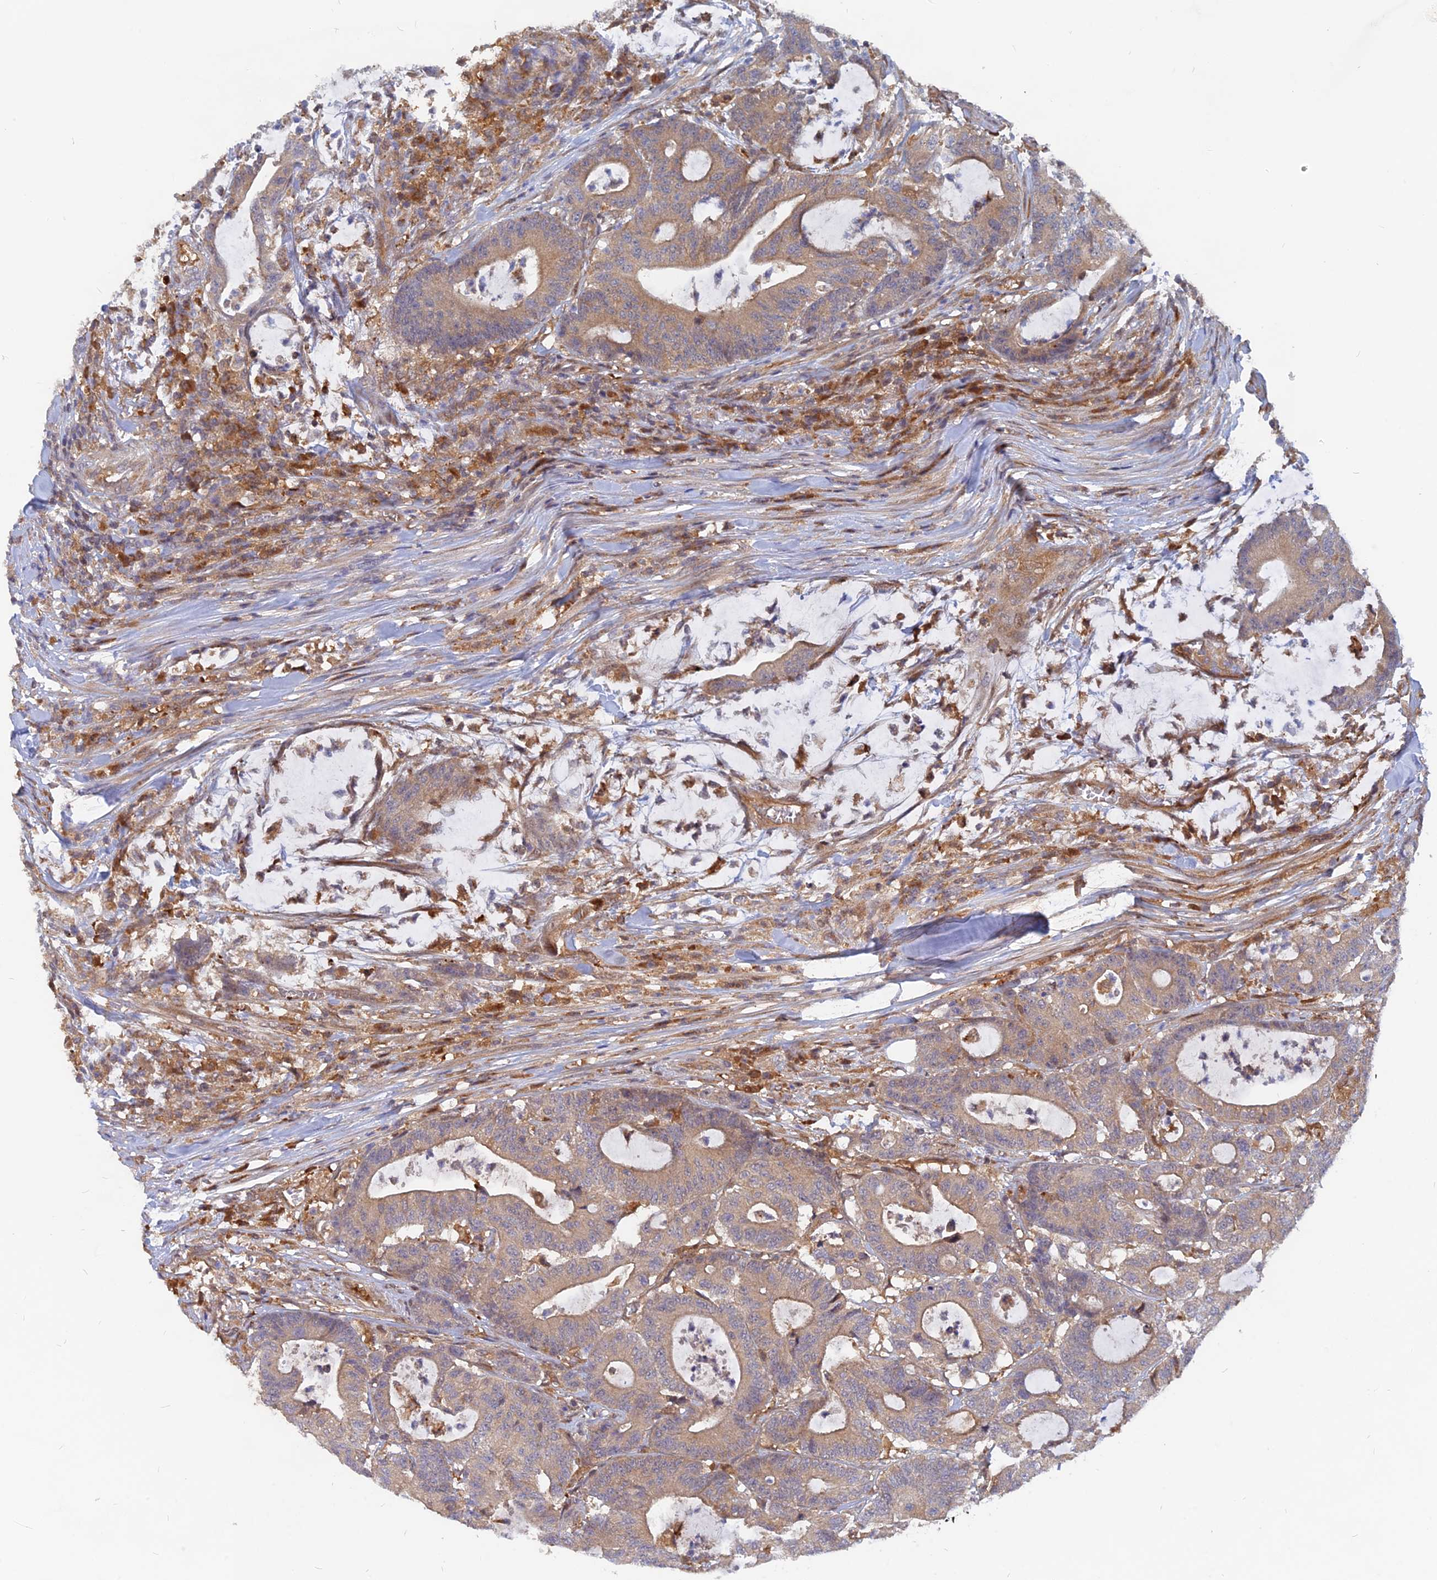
{"staining": {"intensity": "moderate", "quantity": ">75%", "location": "cytoplasmic/membranous"}, "tissue": "colorectal cancer", "cell_type": "Tumor cells", "image_type": "cancer", "snomed": [{"axis": "morphology", "description": "Adenocarcinoma, NOS"}, {"axis": "topography", "description": "Colon"}], "caption": "IHC histopathology image of neoplastic tissue: colorectal cancer (adenocarcinoma) stained using immunohistochemistry exhibits medium levels of moderate protein expression localized specifically in the cytoplasmic/membranous of tumor cells, appearing as a cytoplasmic/membranous brown color.", "gene": "ARL2BP", "patient": {"sex": "female", "age": 84}}